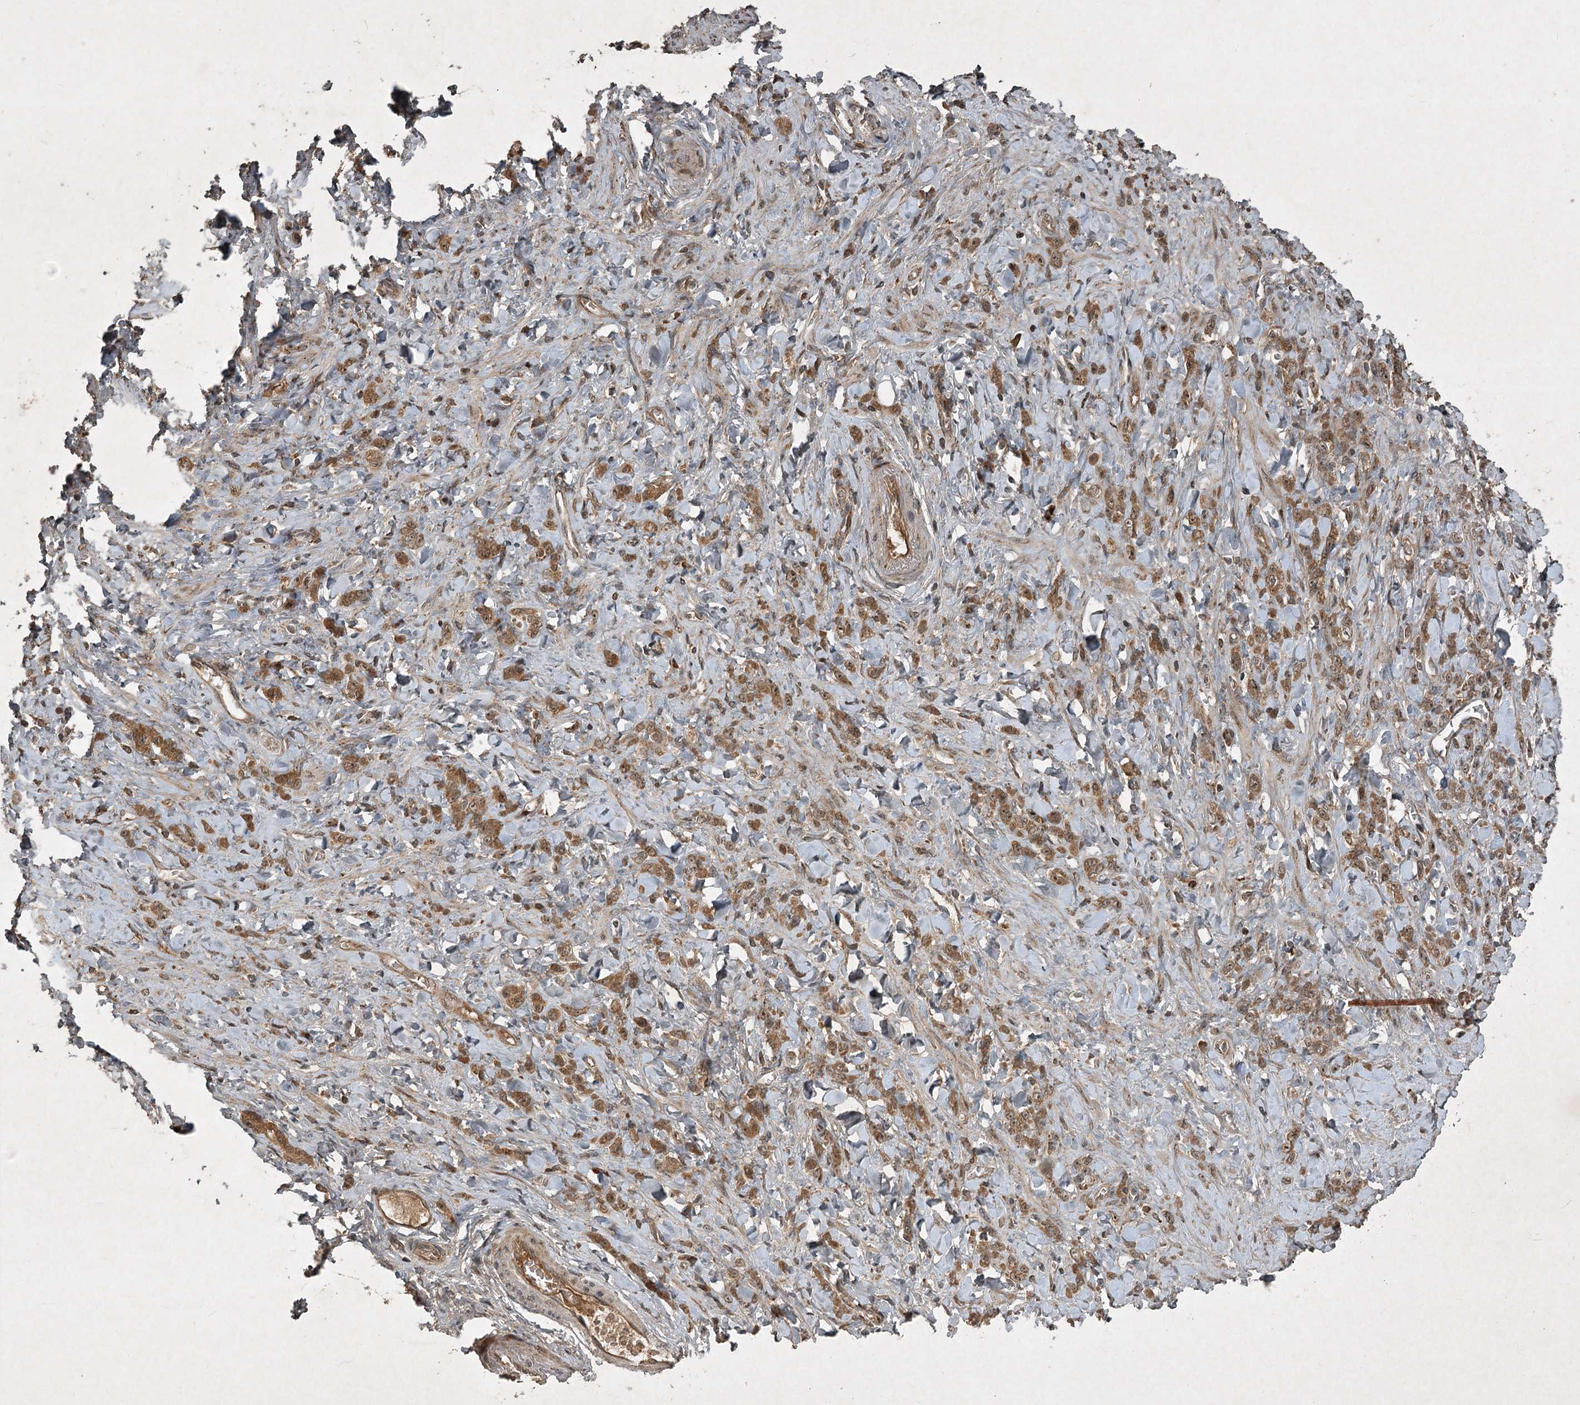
{"staining": {"intensity": "moderate", "quantity": ">75%", "location": "cytoplasmic/membranous"}, "tissue": "stomach cancer", "cell_type": "Tumor cells", "image_type": "cancer", "snomed": [{"axis": "morphology", "description": "Normal tissue, NOS"}, {"axis": "morphology", "description": "Adenocarcinoma, NOS"}, {"axis": "topography", "description": "Stomach"}], "caption": "Moderate cytoplasmic/membranous expression for a protein is seen in about >75% of tumor cells of stomach cancer (adenocarcinoma) using immunohistochemistry (IHC).", "gene": "UNC93A", "patient": {"sex": "male", "age": 82}}